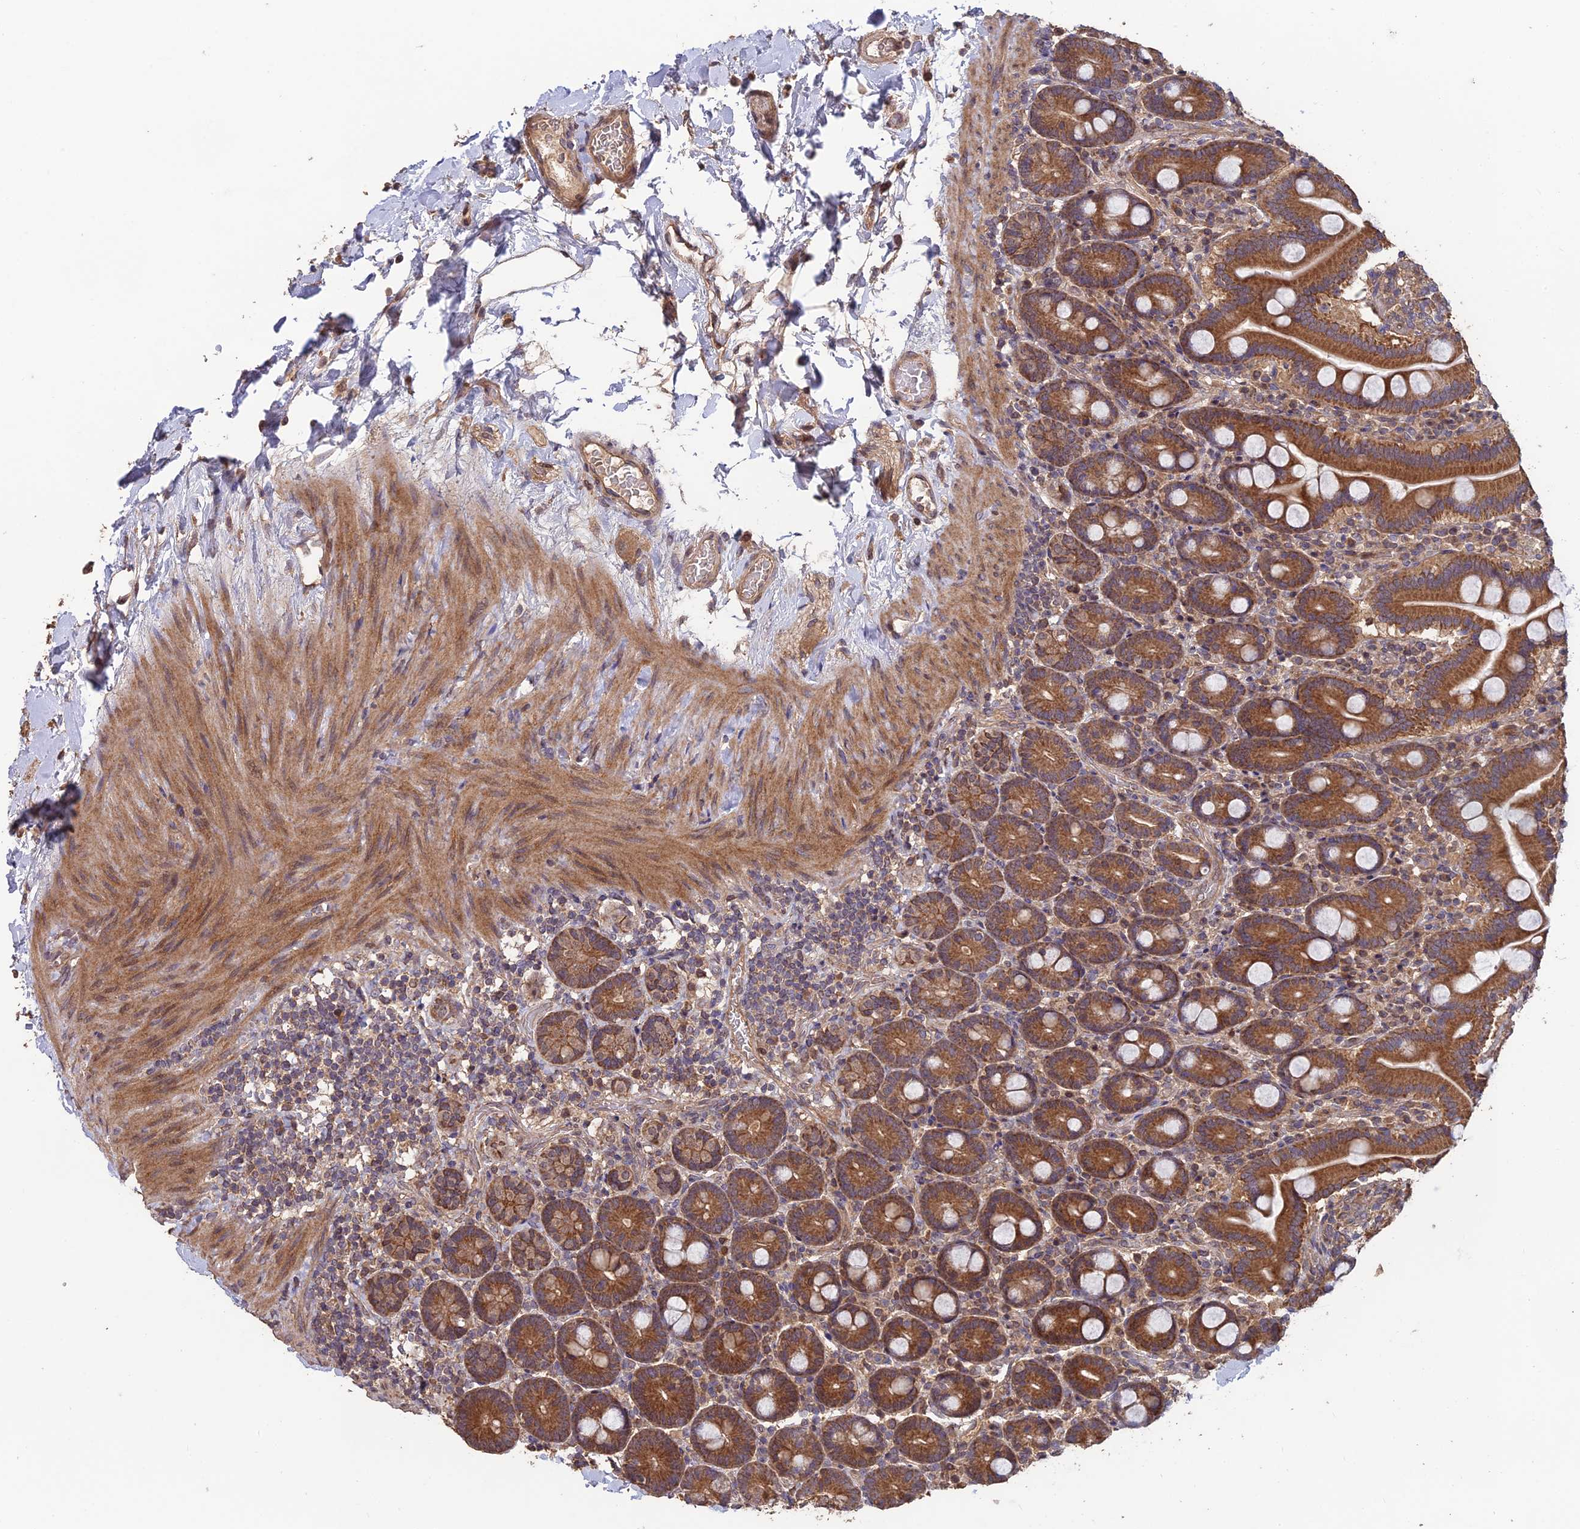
{"staining": {"intensity": "moderate", "quantity": ">75%", "location": "cytoplasmic/membranous"}, "tissue": "duodenum", "cell_type": "Glandular cells", "image_type": "normal", "snomed": [{"axis": "morphology", "description": "Normal tissue, NOS"}, {"axis": "topography", "description": "Duodenum"}], "caption": "Approximately >75% of glandular cells in benign human duodenum display moderate cytoplasmic/membranous protein expression as visualized by brown immunohistochemical staining.", "gene": "SHISA5", "patient": {"sex": "male", "age": 55}}